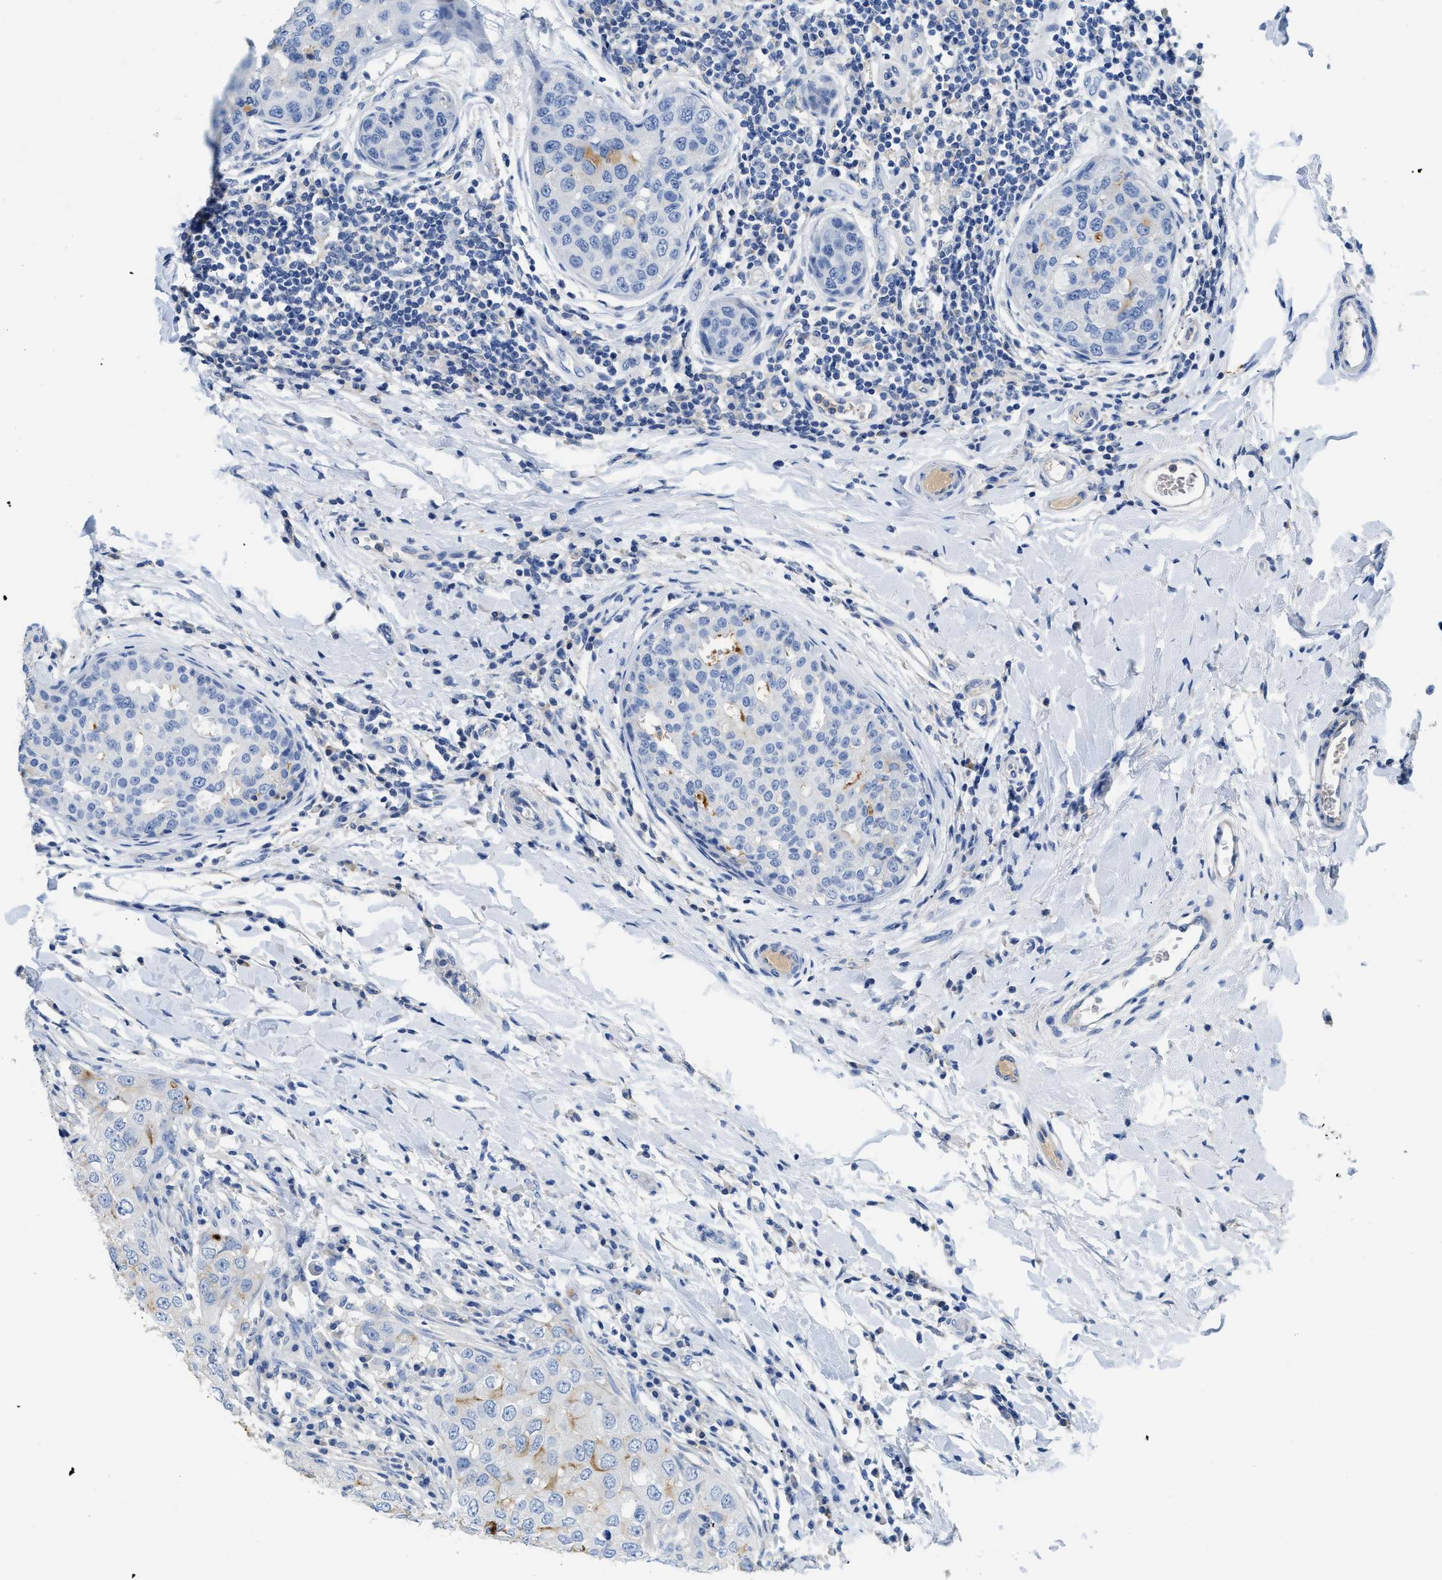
{"staining": {"intensity": "negative", "quantity": "none", "location": "none"}, "tissue": "breast cancer", "cell_type": "Tumor cells", "image_type": "cancer", "snomed": [{"axis": "morphology", "description": "Duct carcinoma"}, {"axis": "topography", "description": "Breast"}], "caption": "Tumor cells show no significant protein positivity in breast invasive ductal carcinoma.", "gene": "C1S", "patient": {"sex": "female", "age": 27}}